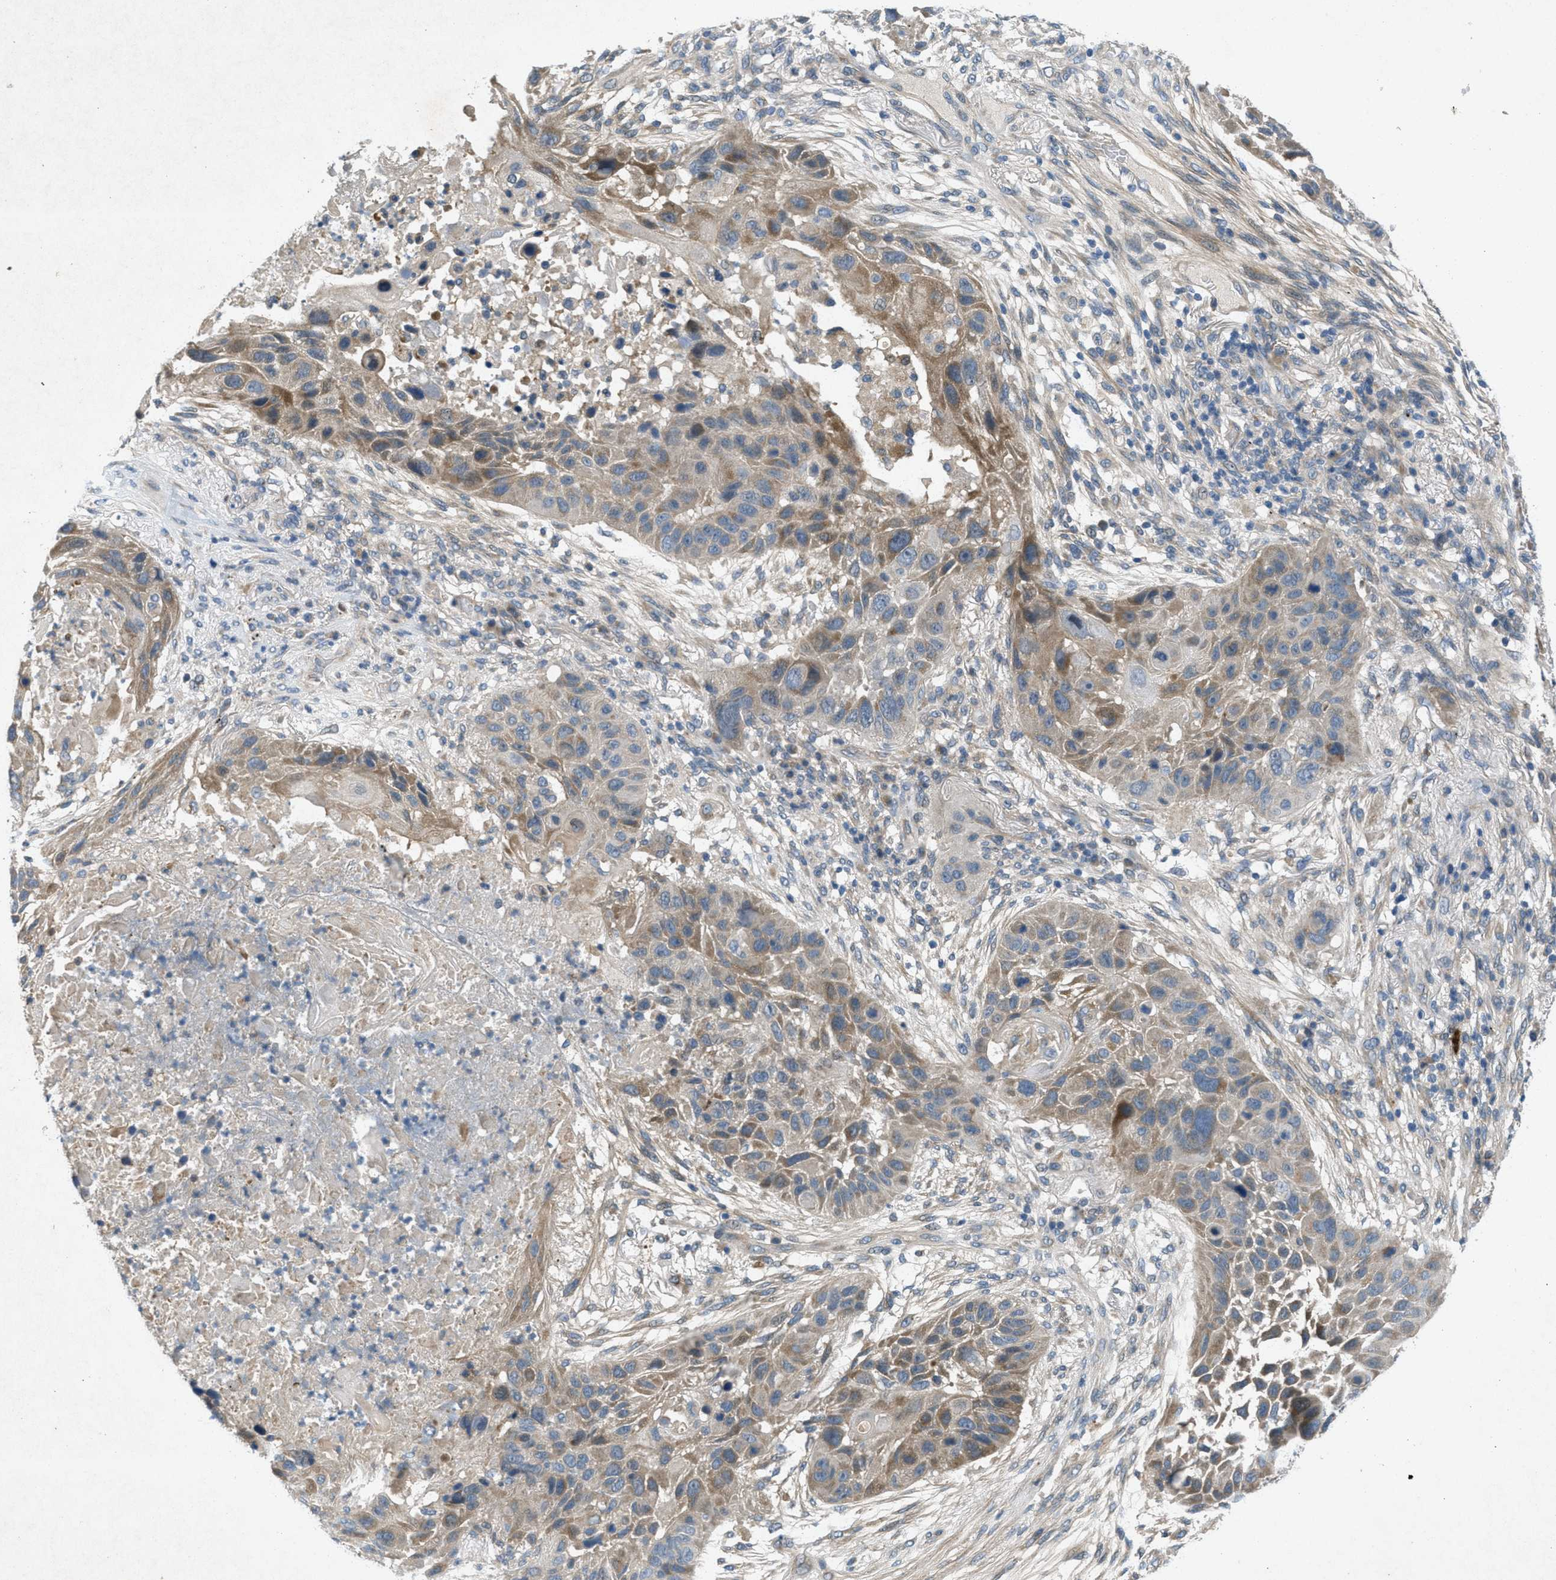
{"staining": {"intensity": "moderate", "quantity": "25%-75%", "location": "cytoplasmic/membranous"}, "tissue": "lung cancer", "cell_type": "Tumor cells", "image_type": "cancer", "snomed": [{"axis": "morphology", "description": "Squamous cell carcinoma, NOS"}, {"axis": "topography", "description": "Lung"}], "caption": "High-magnification brightfield microscopy of lung cancer stained with DAB (brown) and counterstained with hematoxylin (blue). tumor cells exhibit moderate cytoplasmic/membranous positivity is identified in about25%-75% of cells.", "gene": "ADCY6", "patient": {"sex": "male", "age": 57}}